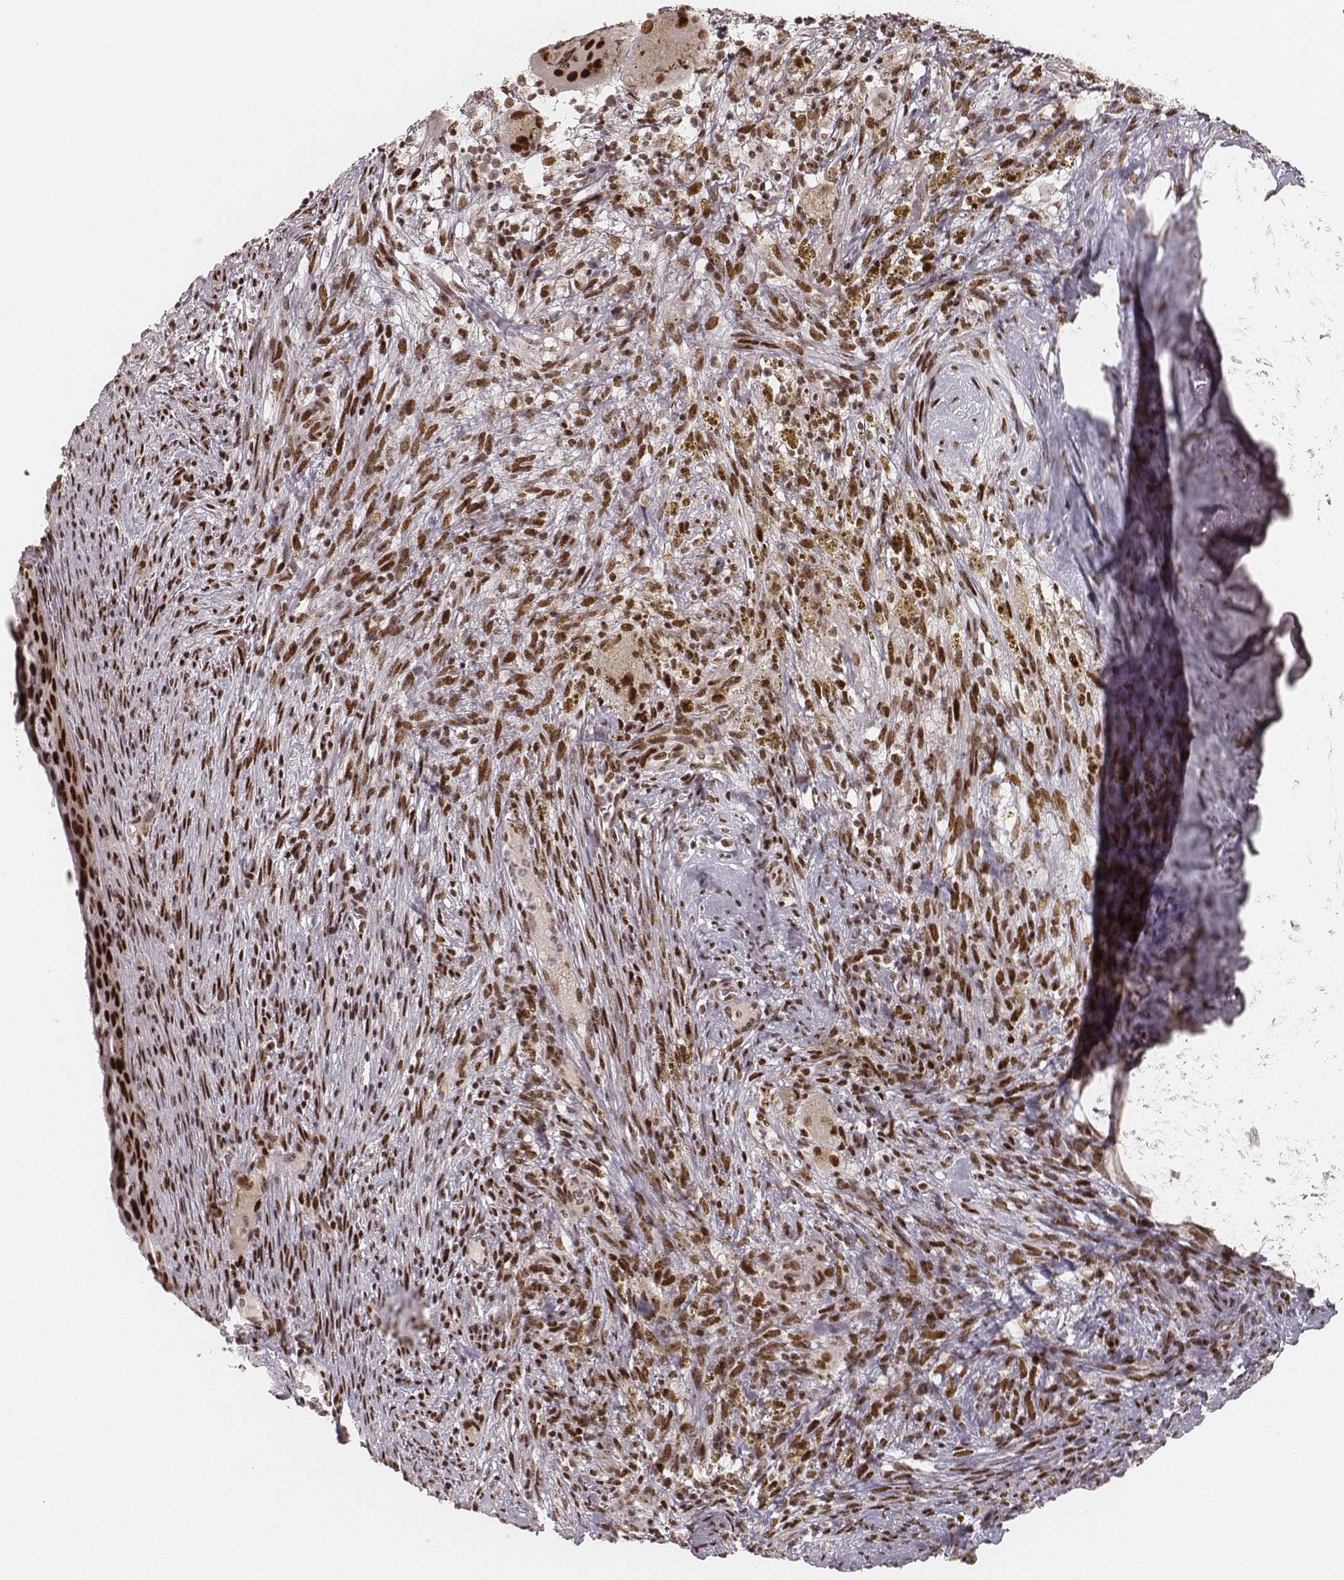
{"staining": {"intensity": "strong", "quantity": ">75%", "location": "nuclear"}, "tissue": "cervical cancer", "cell_type": "Tumor cells", "image_type": "cancer", "snomed": [{"axis": "morphology", "description": "Squamous cell carcinoma, NOS"}, {"axis": "topography", "description": "Cervix"}], "caption": "IHC staining of cervical cancer, which shows high levels of strong nuclear staining in approximately >75% of tumor cells indicating strong nuclear protein positivity. The staining was performed using DAB (3,3'-diaminobenzidine) (brown) for protein detection and nuclei were counterstained in hematoxylin (blue).", "gene": "HNRNPC", "patient": {"sex": "female", "age": 51}}